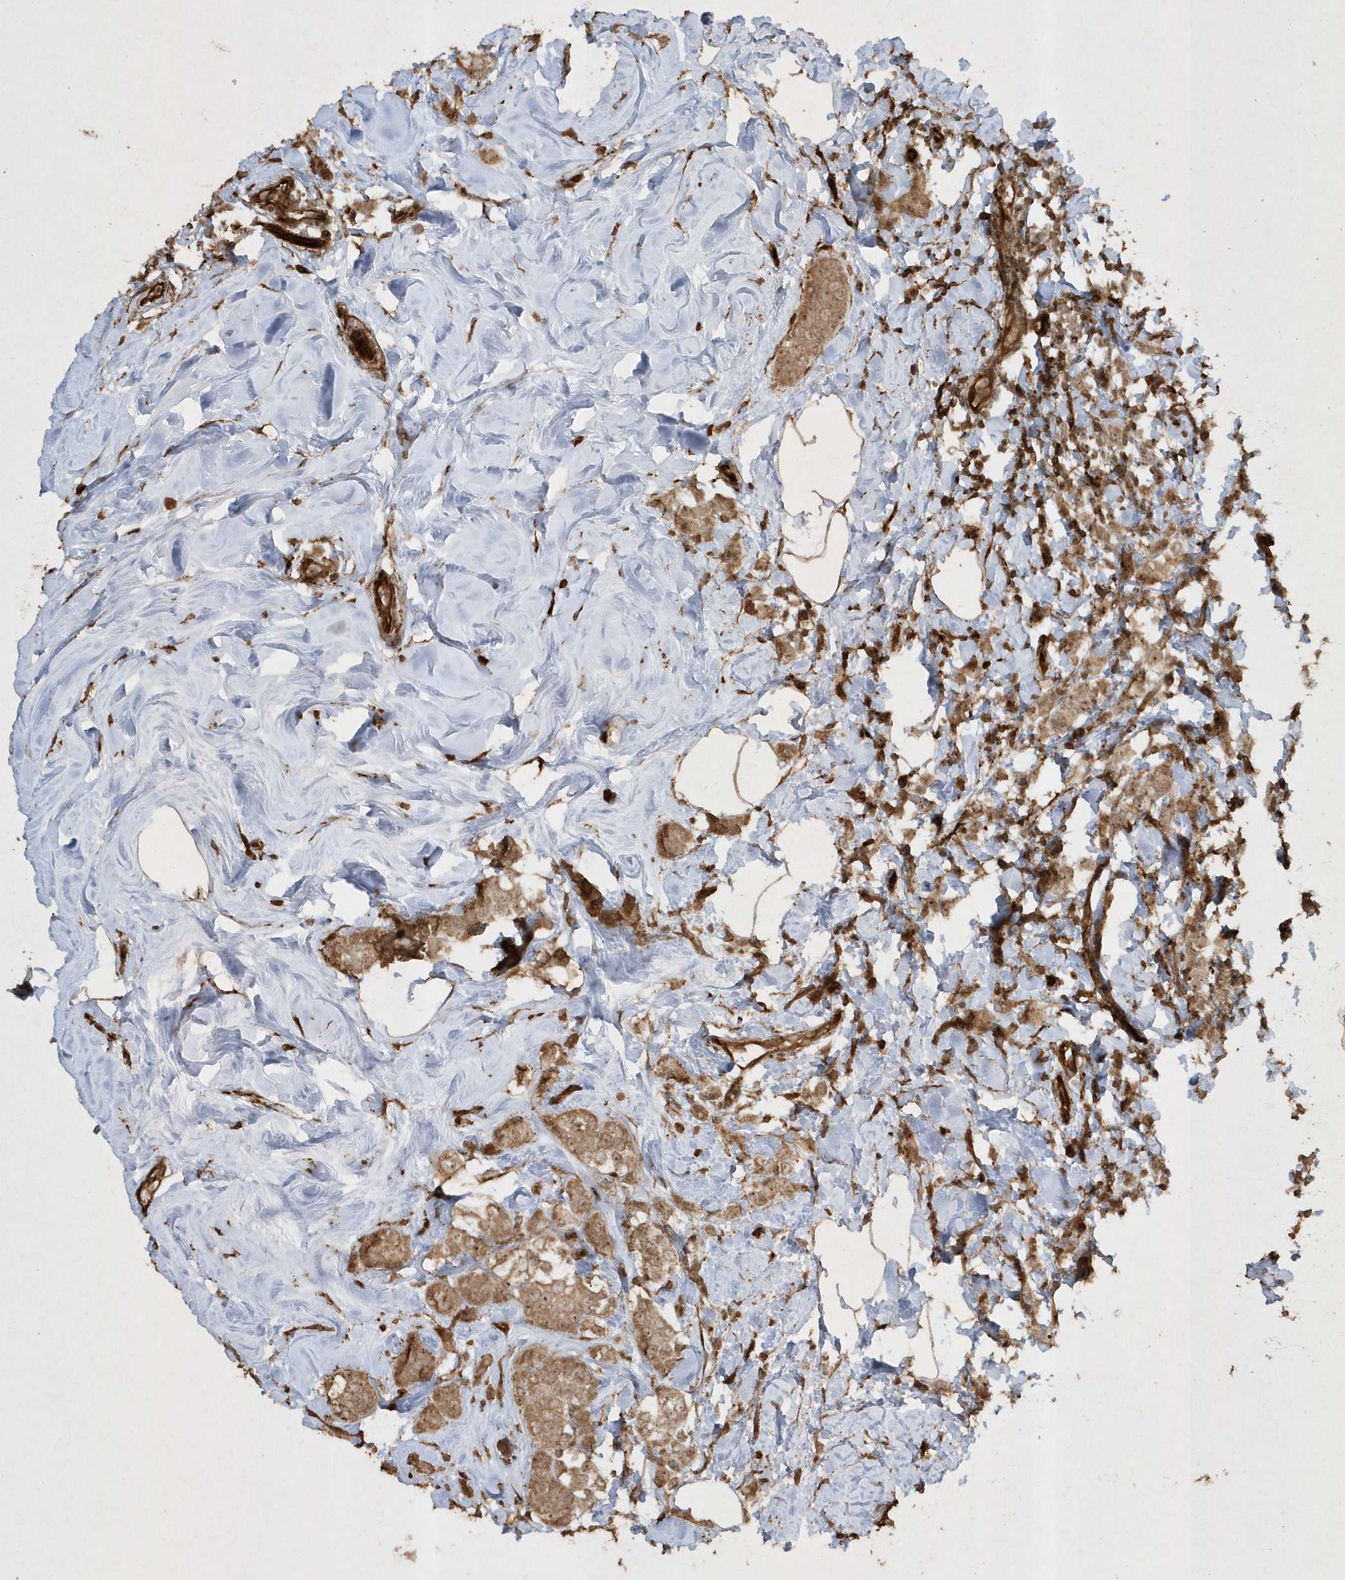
{"staining": {"intensity": "moderate", "quantity": ">75%", "location": "cytoplasmic/membranous"}, "tissue": "breast cancer", "cell_type": "Tumor cells", "image_type": "cancer", "snomed": [{"axis": "morphology", "description": "Lobular carcinoma"}, {"axis": "topography", "description": "Breast"}], "caption": "Protein expression analysis of breast lobular carcinoma demonstrates moderate cytoplasmic/membranous expression in about >75% of tumor cells.", "gene": "AVPI1", "patient": {"sex": "female", "age": 47}}